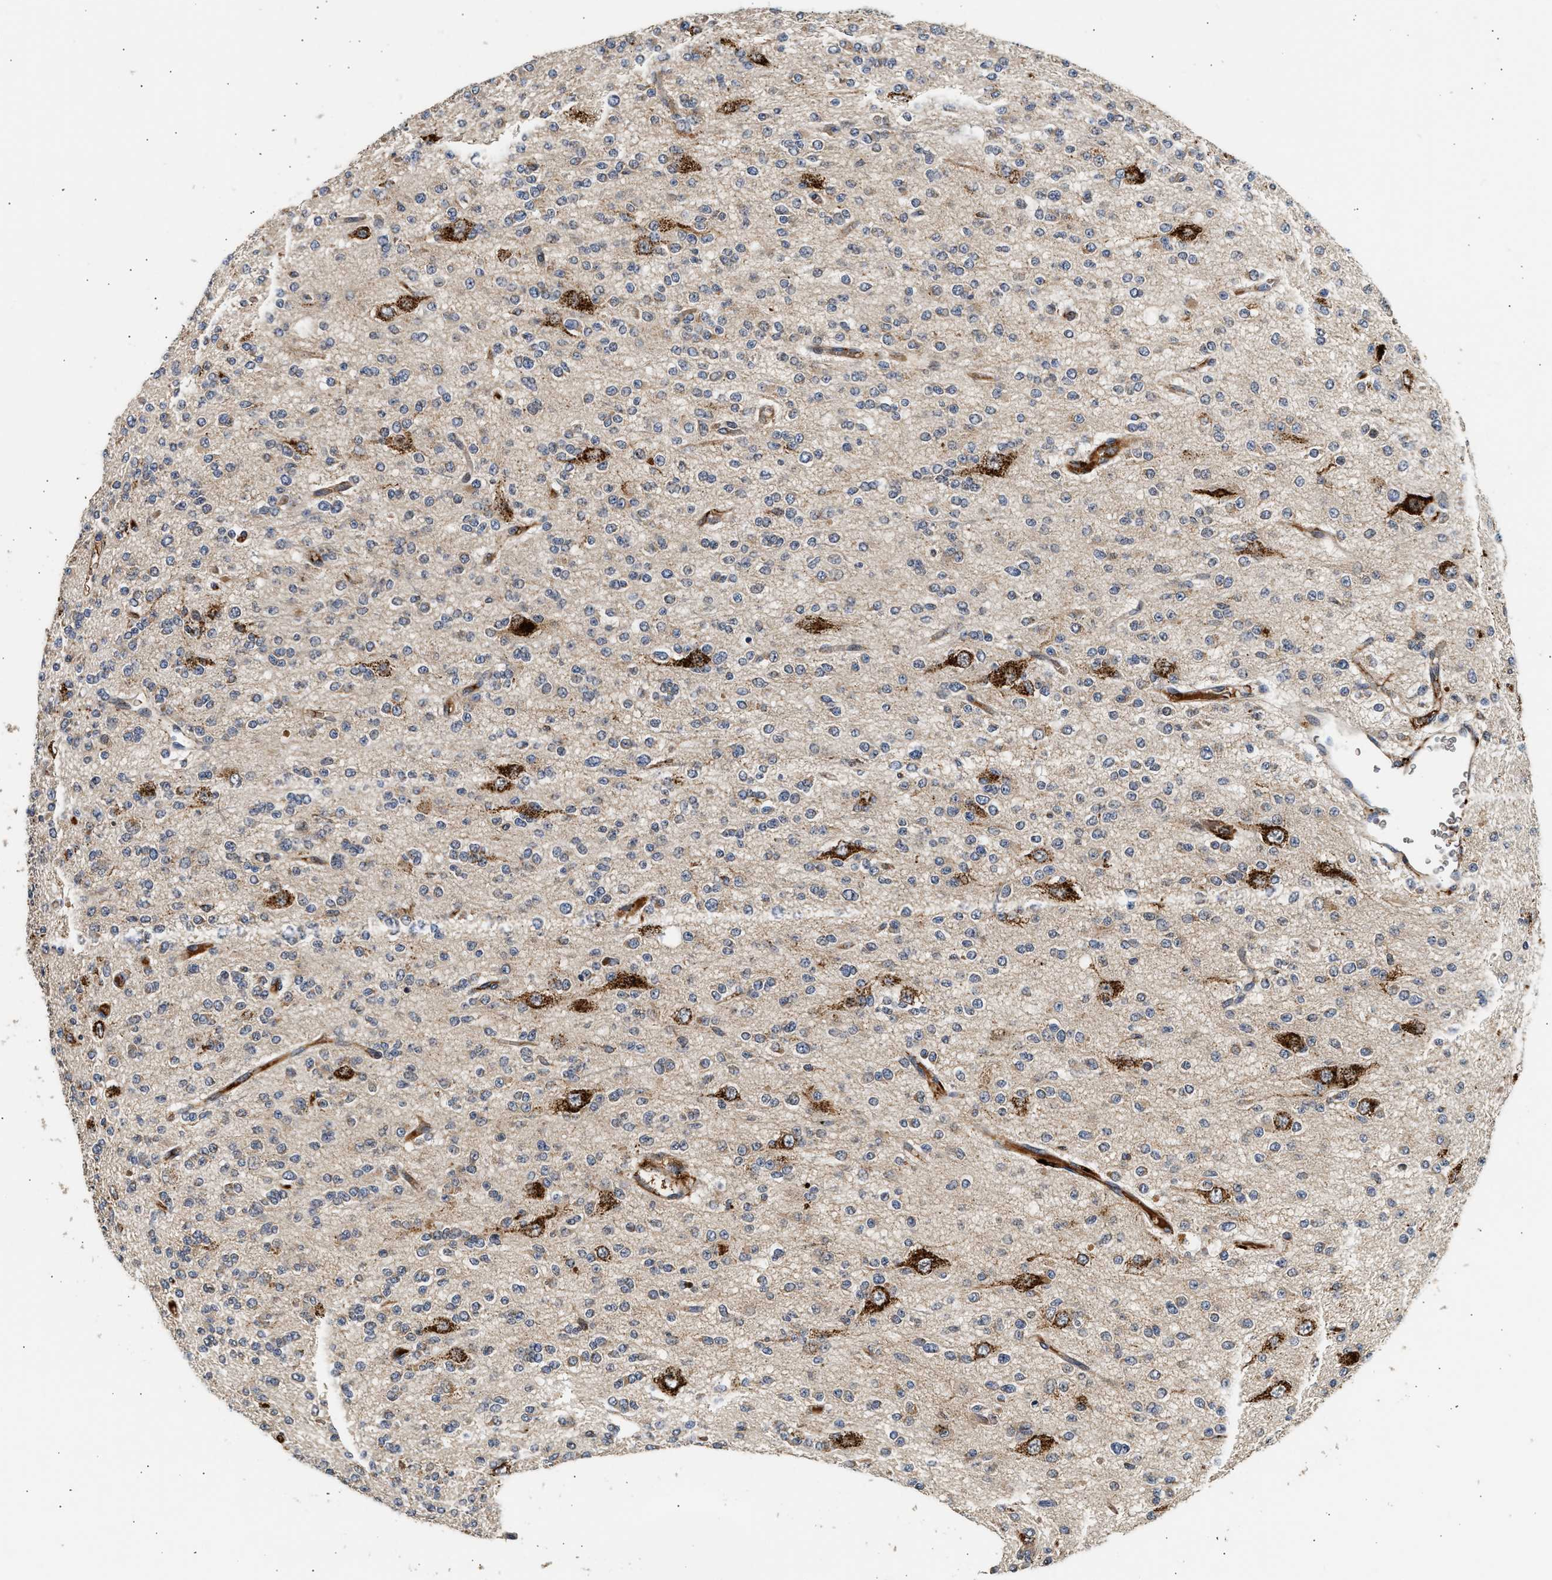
{"staining": {"intensity": "negative", "quantity": "none", "location": "none"}, "tissue": "glioma", "cell_type": "Tumor cells", "image_type": "cancer", "snomed": [{"axis": "morphology", "description": "Glioma, malignant, Low grade"}, {"axis": "topography", "description": "Brain"}], "caption": "Malignant low-grade glioma stained for a protein using immunohistochemistry (IHC) shows no expression tumor cells.", "gene": "PLD3", "patient": {"sex": "male", "age": 38}}